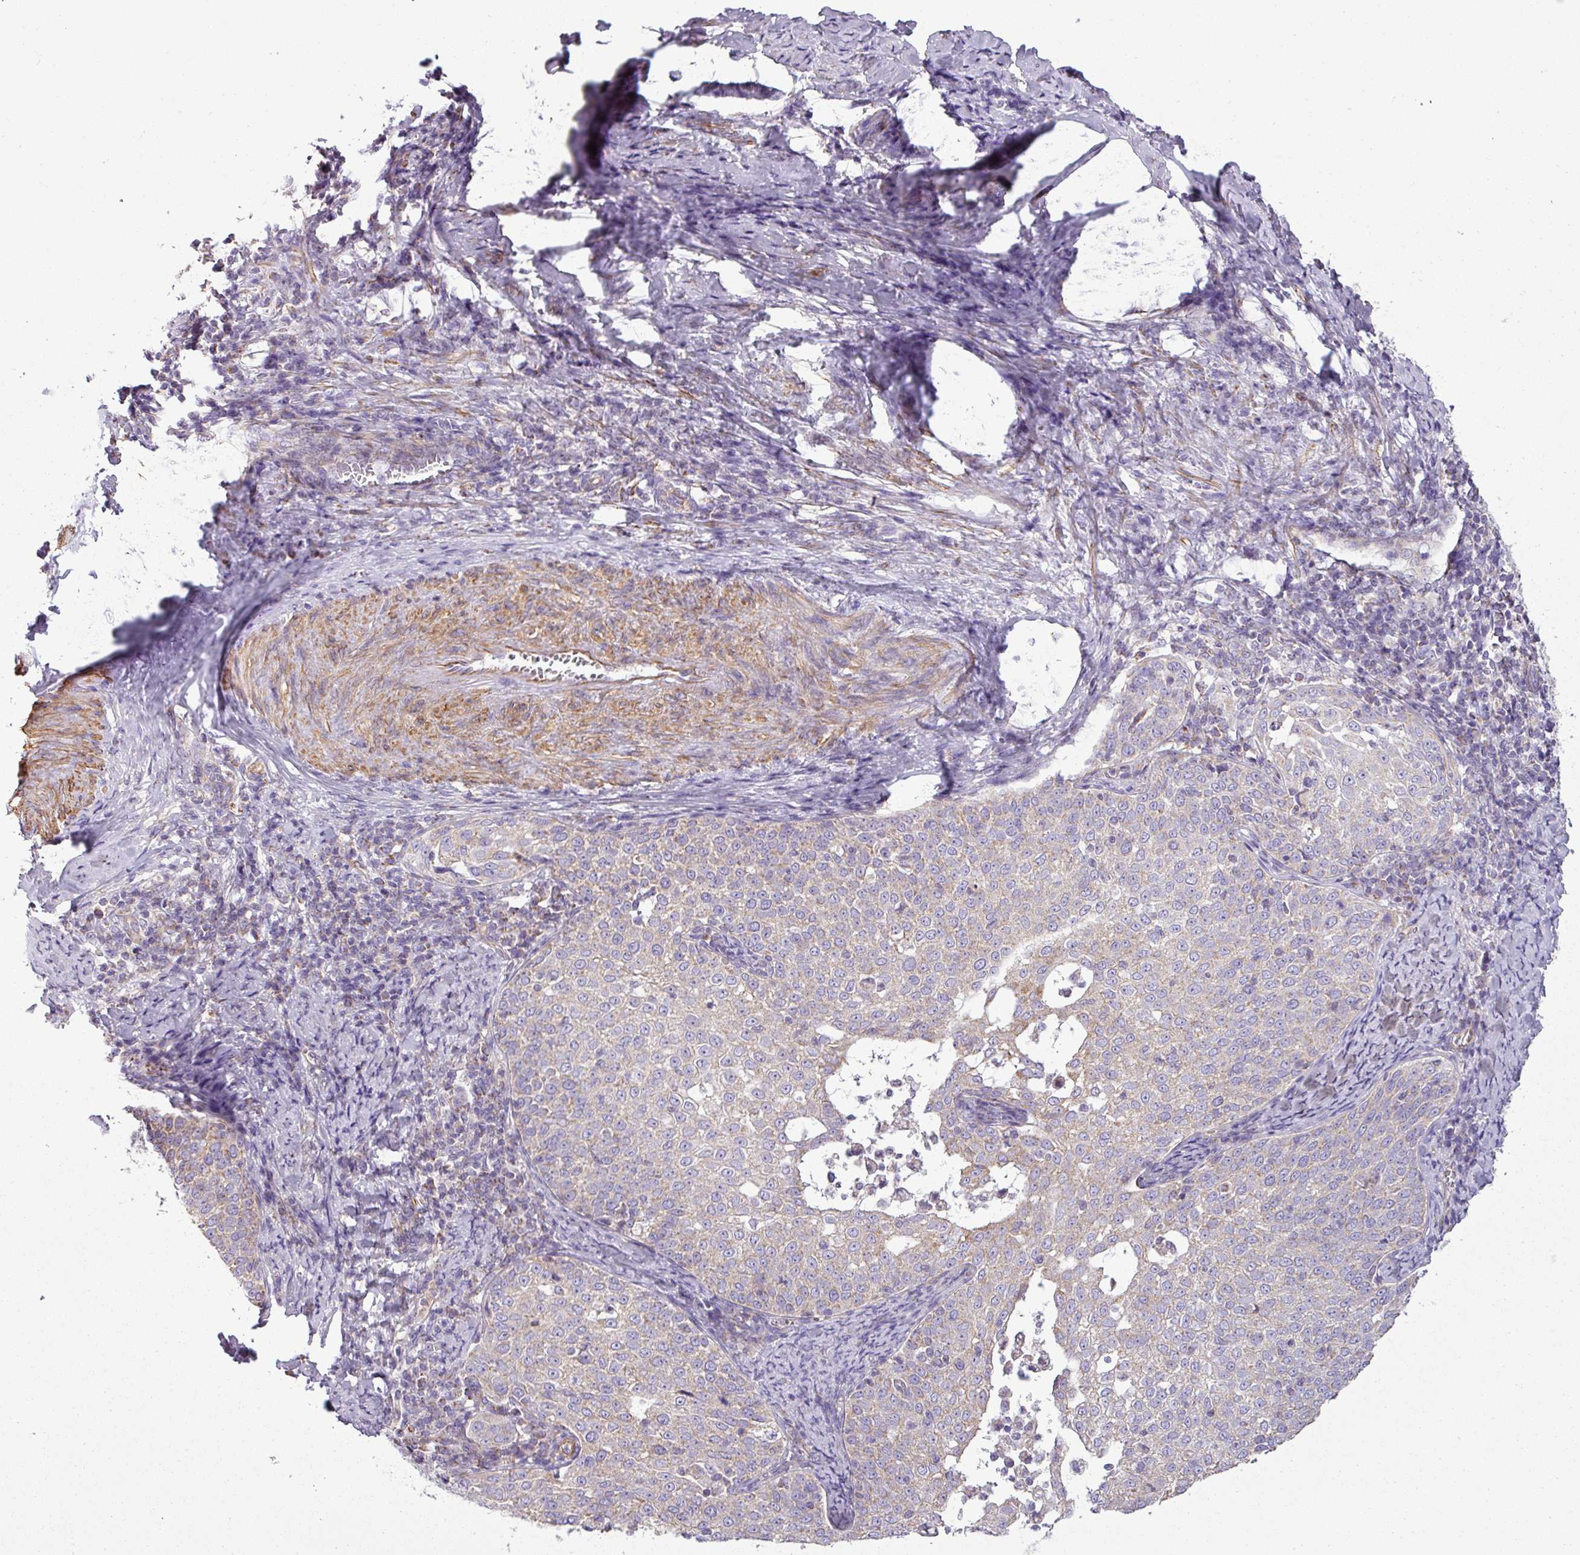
{"staining": {"intensity": "negative", "quantity": "none", "location": "none"}, "tissue": "cervical cancer", "cell_type": "Tumor cells", "image_type": "cancer", "snomed": [{"axis": "morphology", "description": "Squamous cell carcinoma, NOS"}, {"axis": "topography", "description": "Cervix"}], "caption": "DAB (3,3'-diaminobenzidine) immunohistochemical staining of human cervical cancer (squamous cell carcinoma) exhibits no significant expression in tumor cells.", "gene": "BTN2A2", "patient": {"sex": "female", "age": 57}}